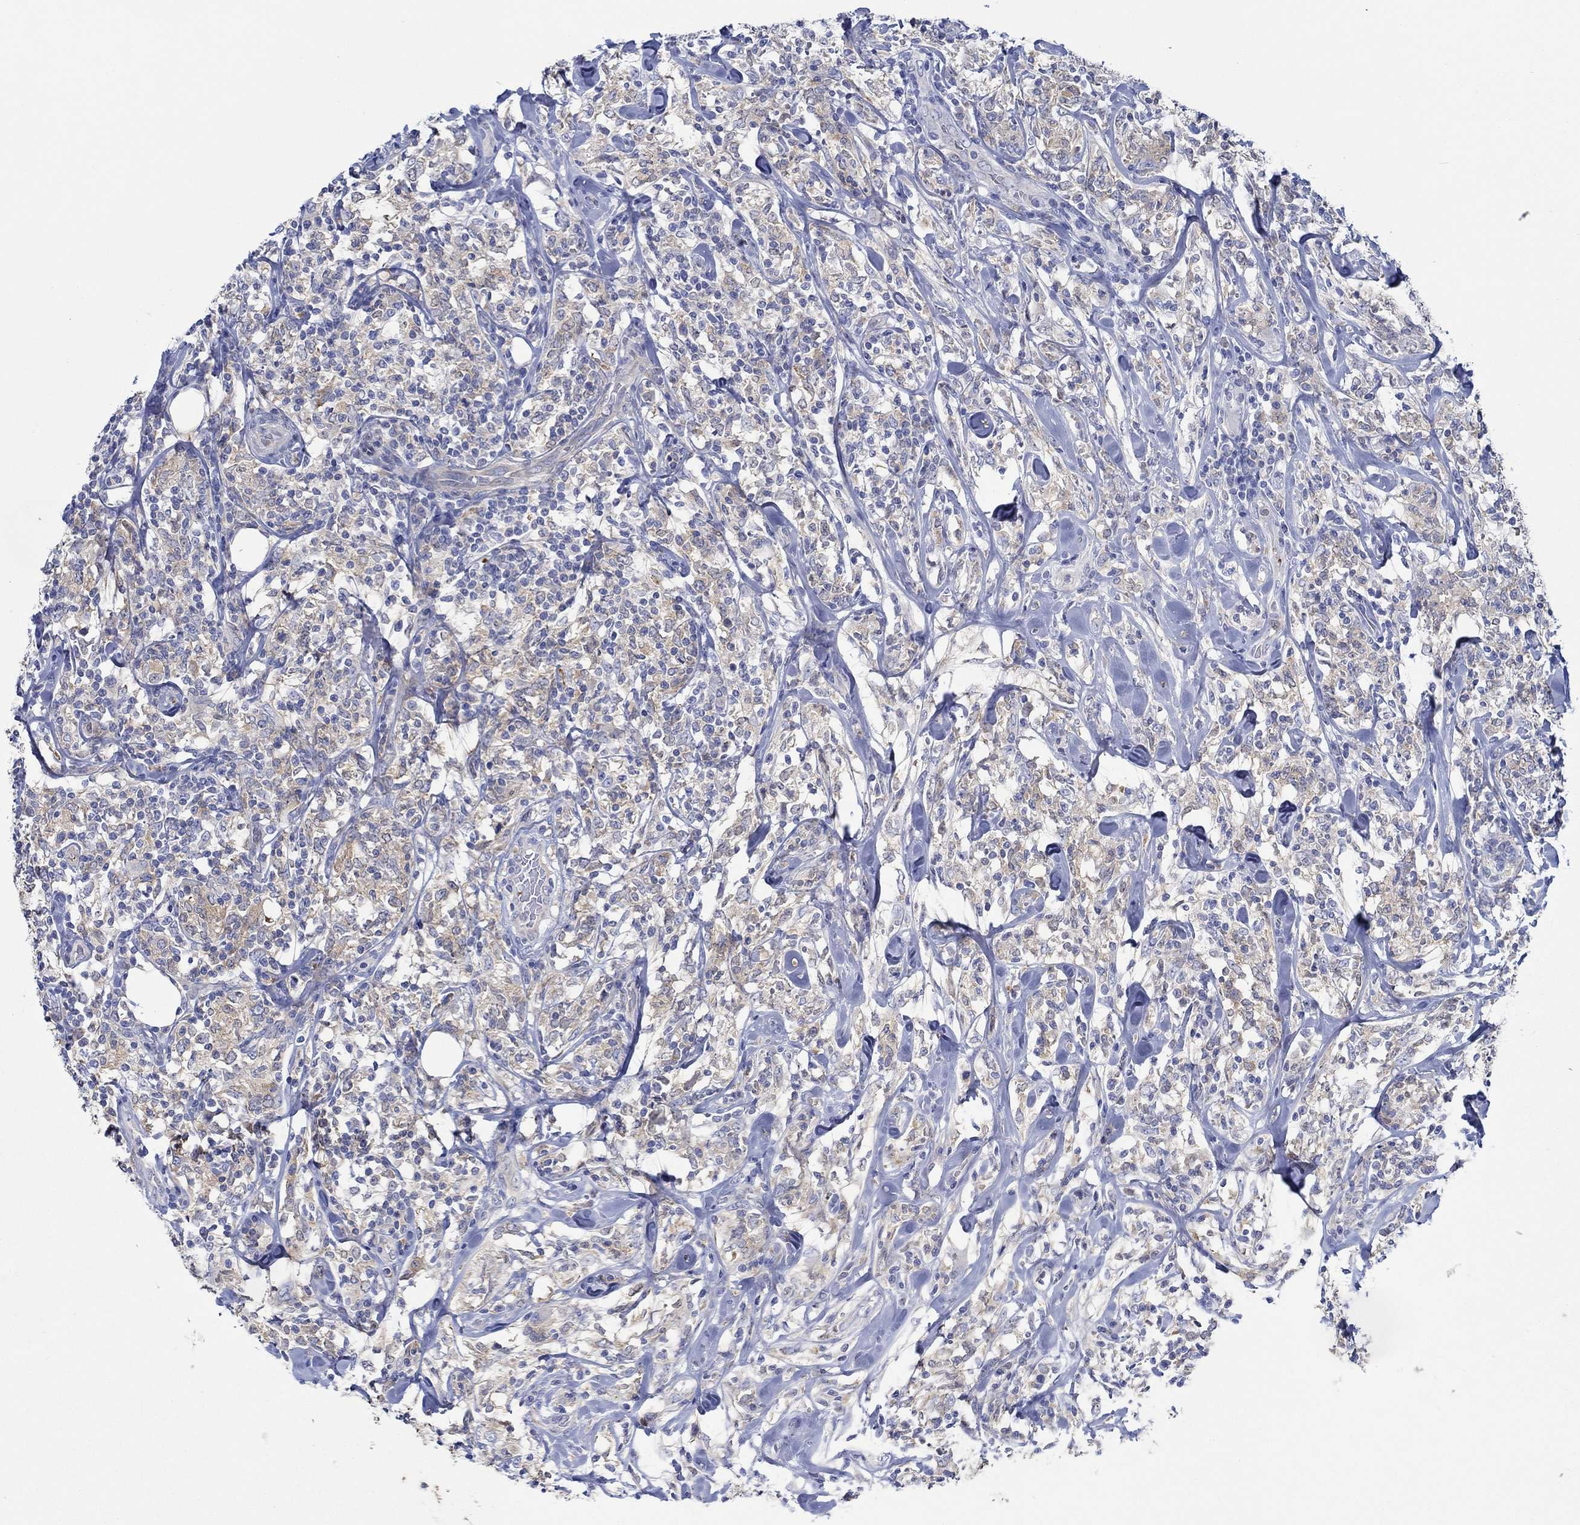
{"staining": {"intensity": "weak", "quantity": "25%-75%", "location": "cytoplasmic/membranous"}, "tissue": "lymphoma", "cell_type": "Tumor cells", "image_type": "cancer", "snomed": [{"axis": "morphology", "description": "Malignant lymphoma, non-Hodgkin's type, High grade"}, {"axis": "topography", "description": "Lymph node"}], "caption": "Weak cytoplasmic/membranous expression is present in approximately 25%-75% of tumor cells in malignant lymphoma, non-Hodgkin's type (high-grade).", "gene": "SLC27A3", "patient": {"sex": "female", "age": 84}}